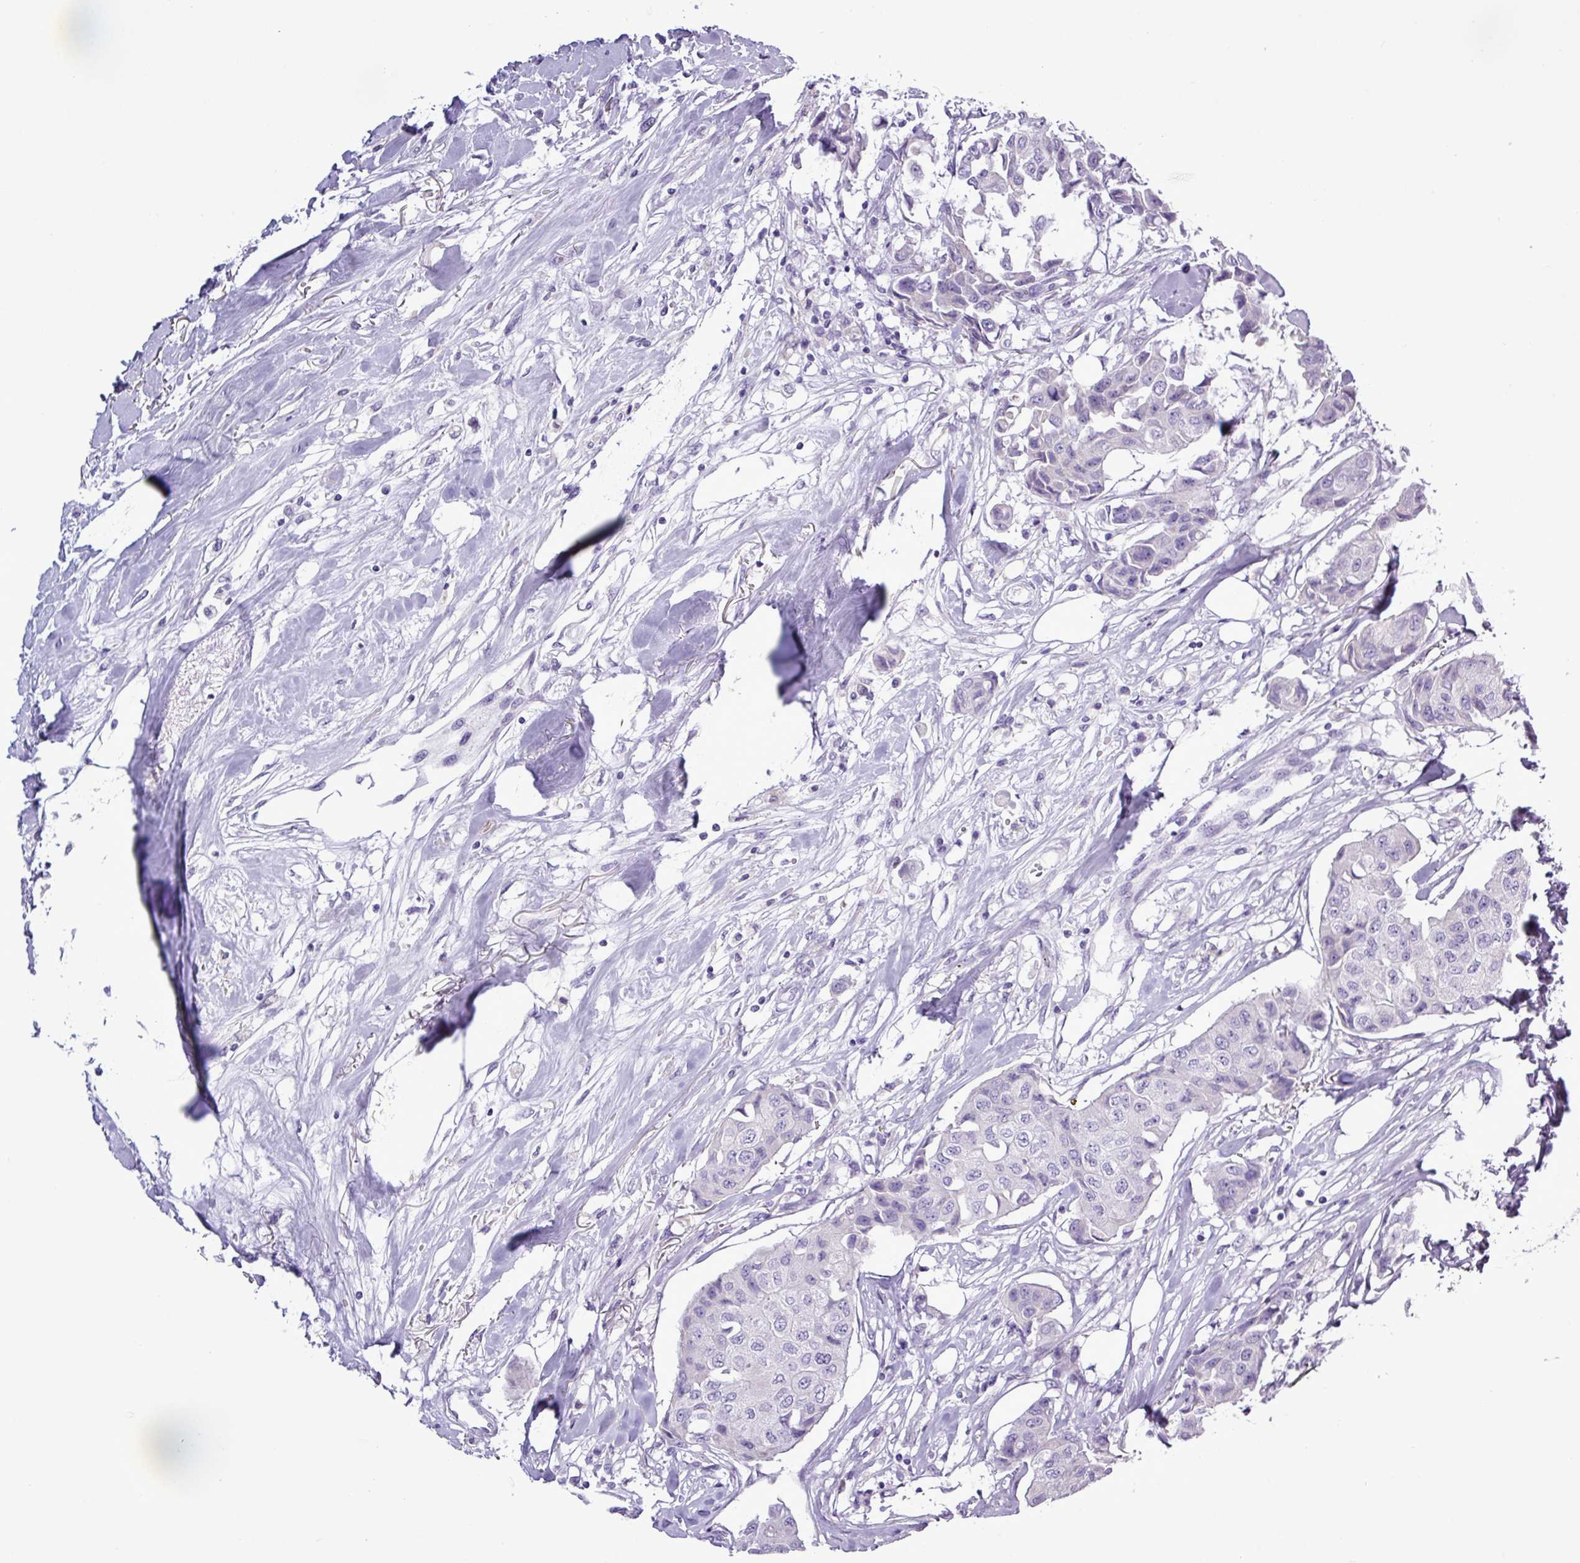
{"staining": {"intensity": "negative", "quantity": "none", "location": "none"}, "tissue": "breast cancer", "cell_type": "Tumor cells", "image_type": "cancer", "snomed": [{"axis": "morphology", "description": "Duct carcinoma"}, {"axis": "topography", "description": "Breast"}], "caption": "Immunohistochemical staining of breast cancer (invasive ductal carcinoma) exhibits no significant staining in tumor cells.", "gene": "ALDH3A1", "patient": {"sex": "female", "age": 80}}